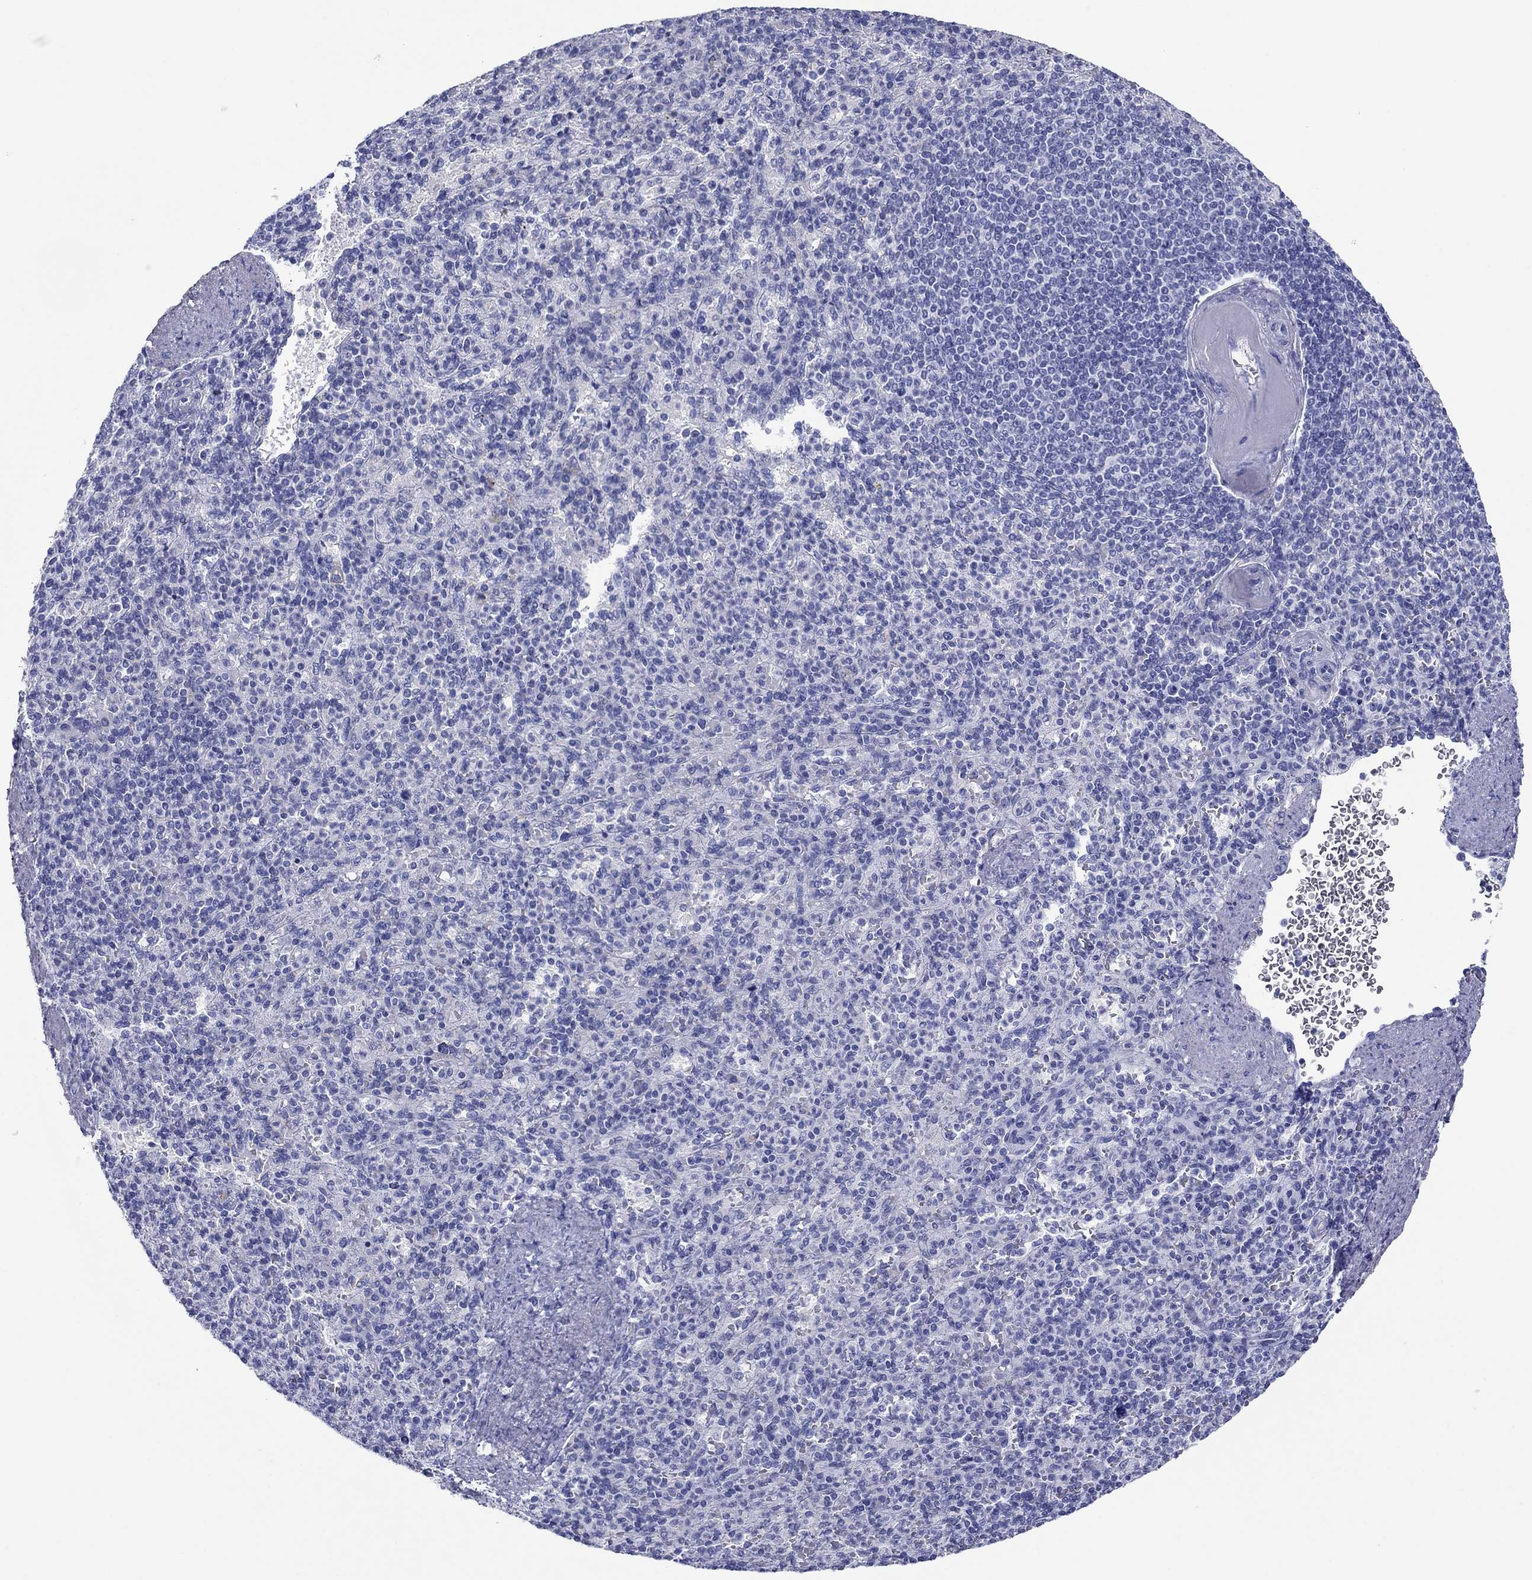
{"staining": {"intensity": "negative", "quantity": "none", "location": "none"}, "tissue": "spleen", "cell_type": "Cells in red pulp", "image_type": "normal", "snomed": [{"axis": "morphology", "description": "Normal tissue, NOS"}, {"axis": "topography", "description": "Spleen"}], "caption": "Immunohistochemistry photomicrograph of benign spleen stained for a protein (brown), which reveals no staining in cells in red pulp.", "gene": "ATP4A", "patient": {"sex": "female", "age": 74}}